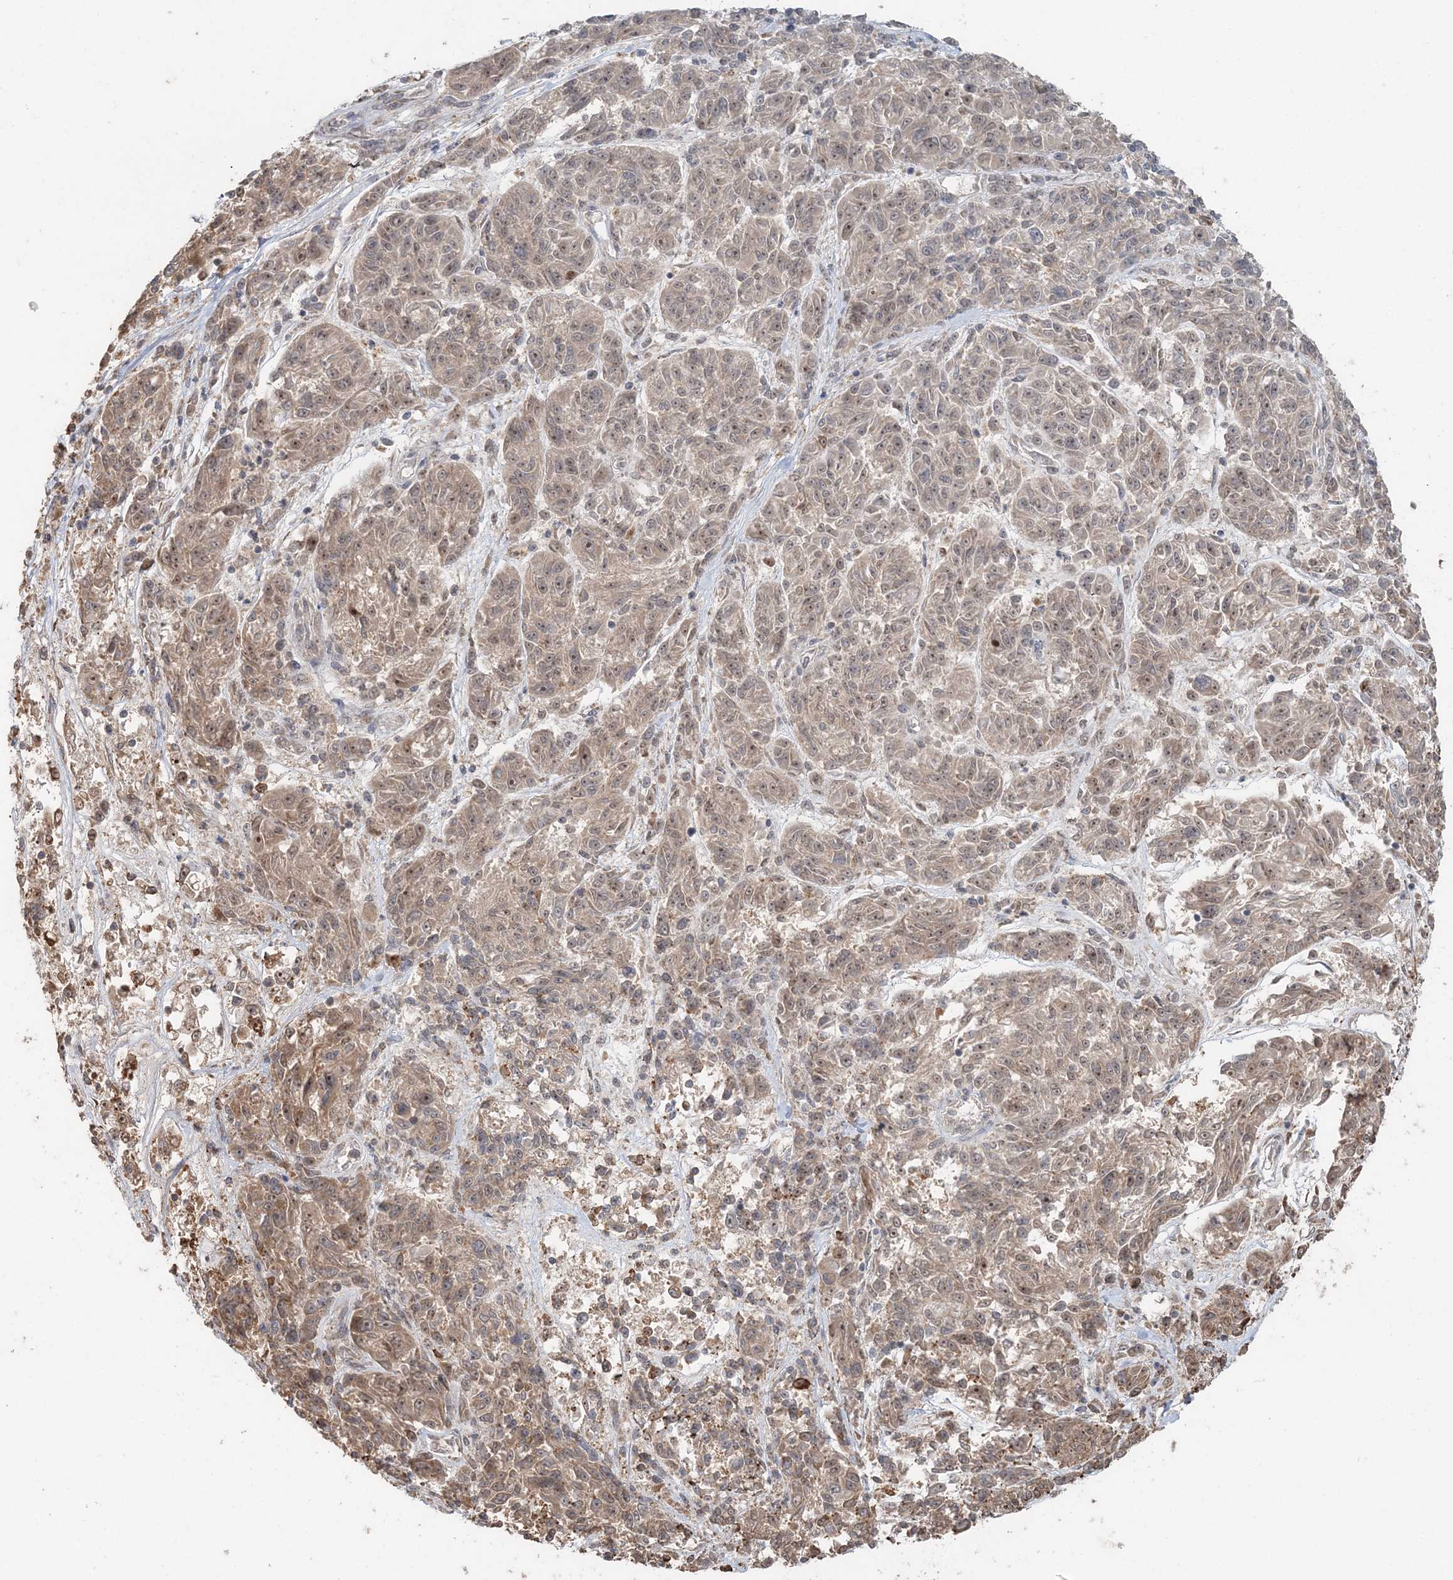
{"staining": {"intensity": "weak", "quantity": "25%-75%", "location": "cytoplasmic/membranous,nuclear"}, "tissue": "melanoma", "cell_type": "Tumor cells", "image_type": "cancer", "snomed": [{"axis": "morphology", "description": "Malignant melanoma, NOS"}, {"axis": "topography", "description": "Skin"}], "caption": "A histopathology image of human malignant melanoma stained for a protein exhibits weak cytoplasmic/membranous and nuclear brown staining in tumor cells. (IHC, brightfield microscopy, high magnification).", "gene": "SLU7", "patient": {"sex": "male", "age": 53}}